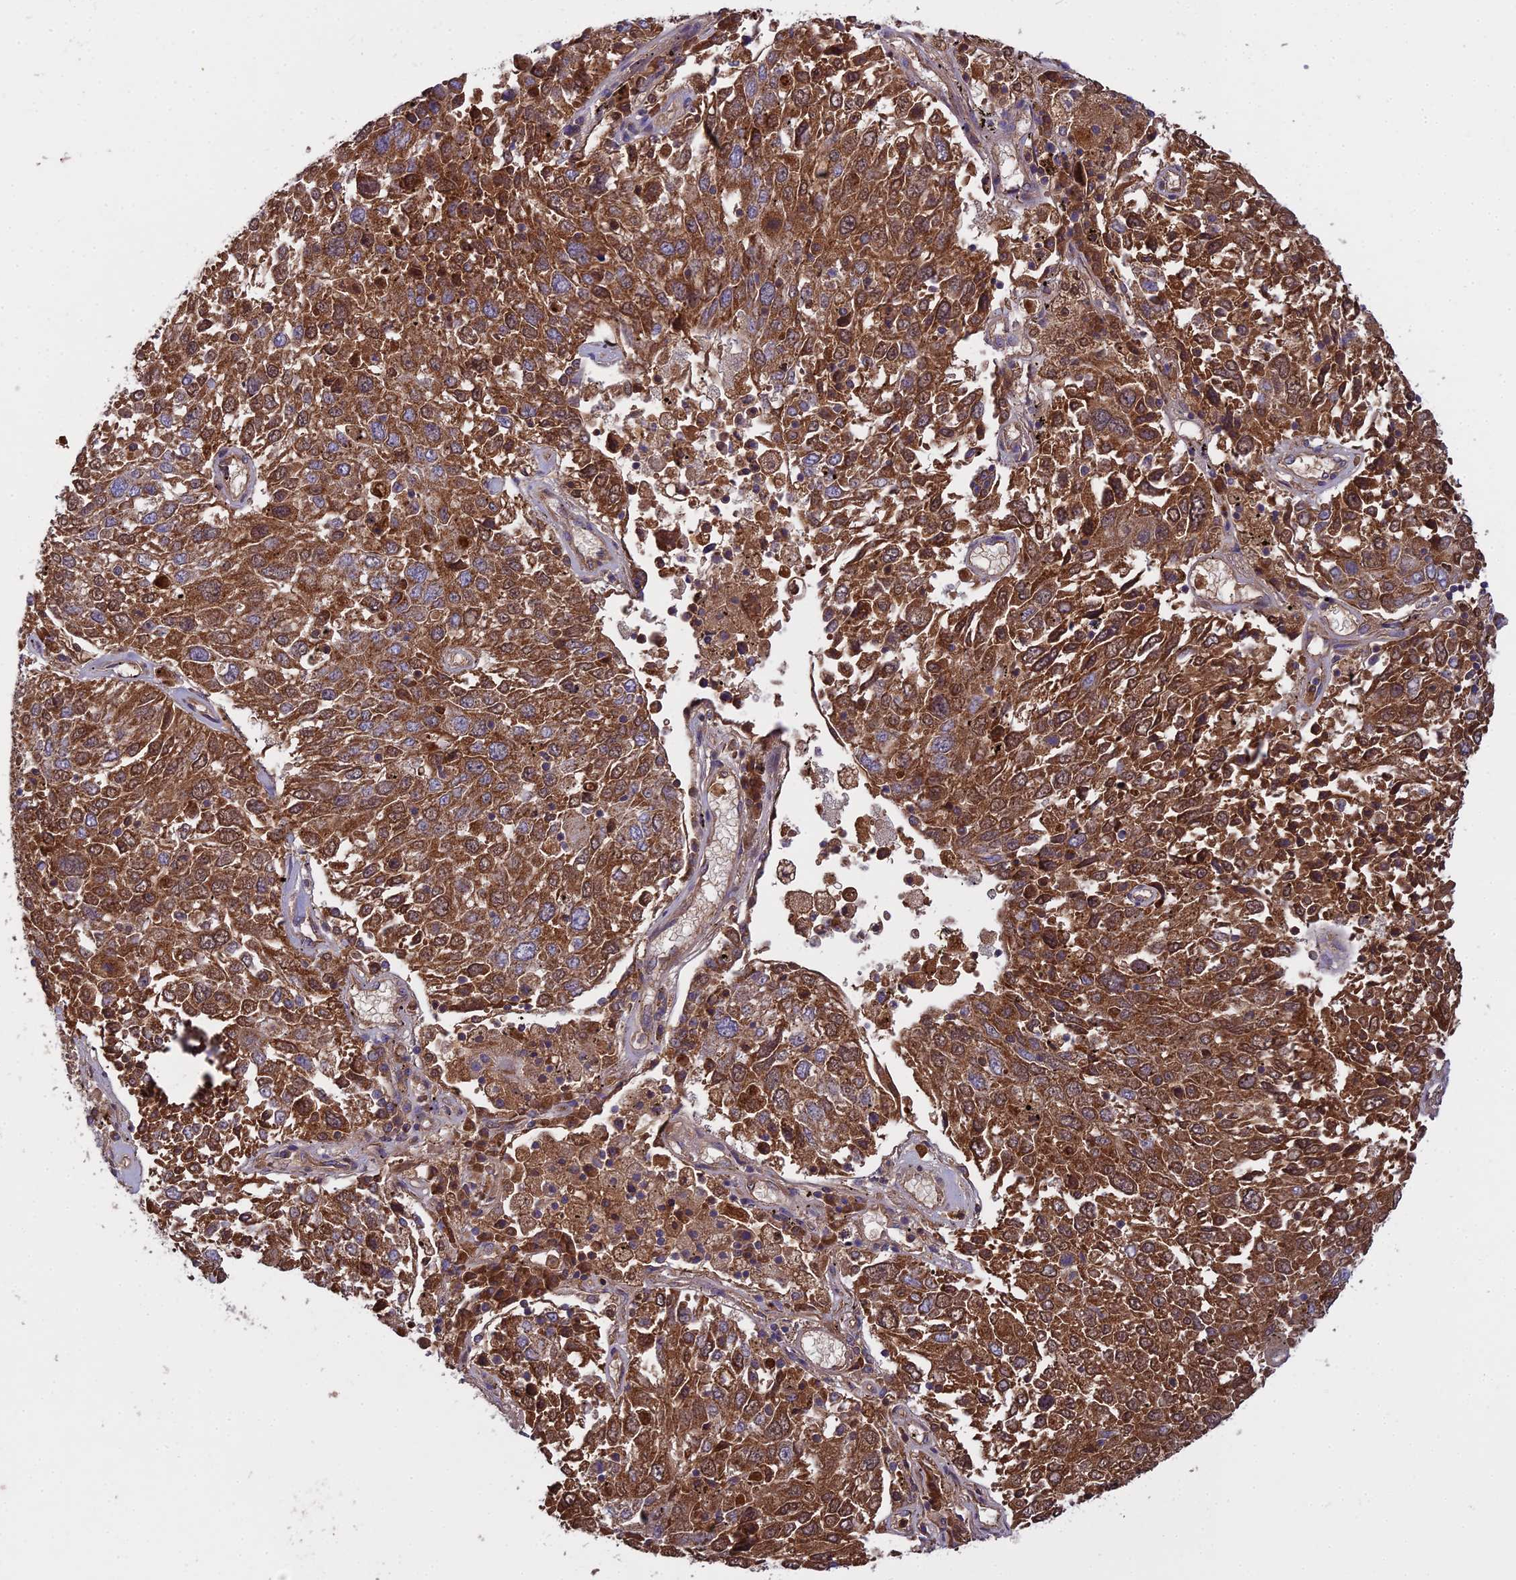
{"staining": {"intensity": "strong", "quantity": ">75%", "location": "cytoplasmic/membranous"}, "tissue": "lung cancer", "cell_type": "Tumor cells", "image_type": "cancer", "snomed": [{"axis": "morphology", "description": "Squamous cell carcinoma, NOS"}, {"axis": "topography", "description": "Lung"}], "caption": "Lung cancer stained with a brown dye demonstrates strong cytoplasmic/membranous positive positivity in about >75% of tumor cells.", "gene": "CCDC167", "patient": {"sex": "male", "age": 65}}